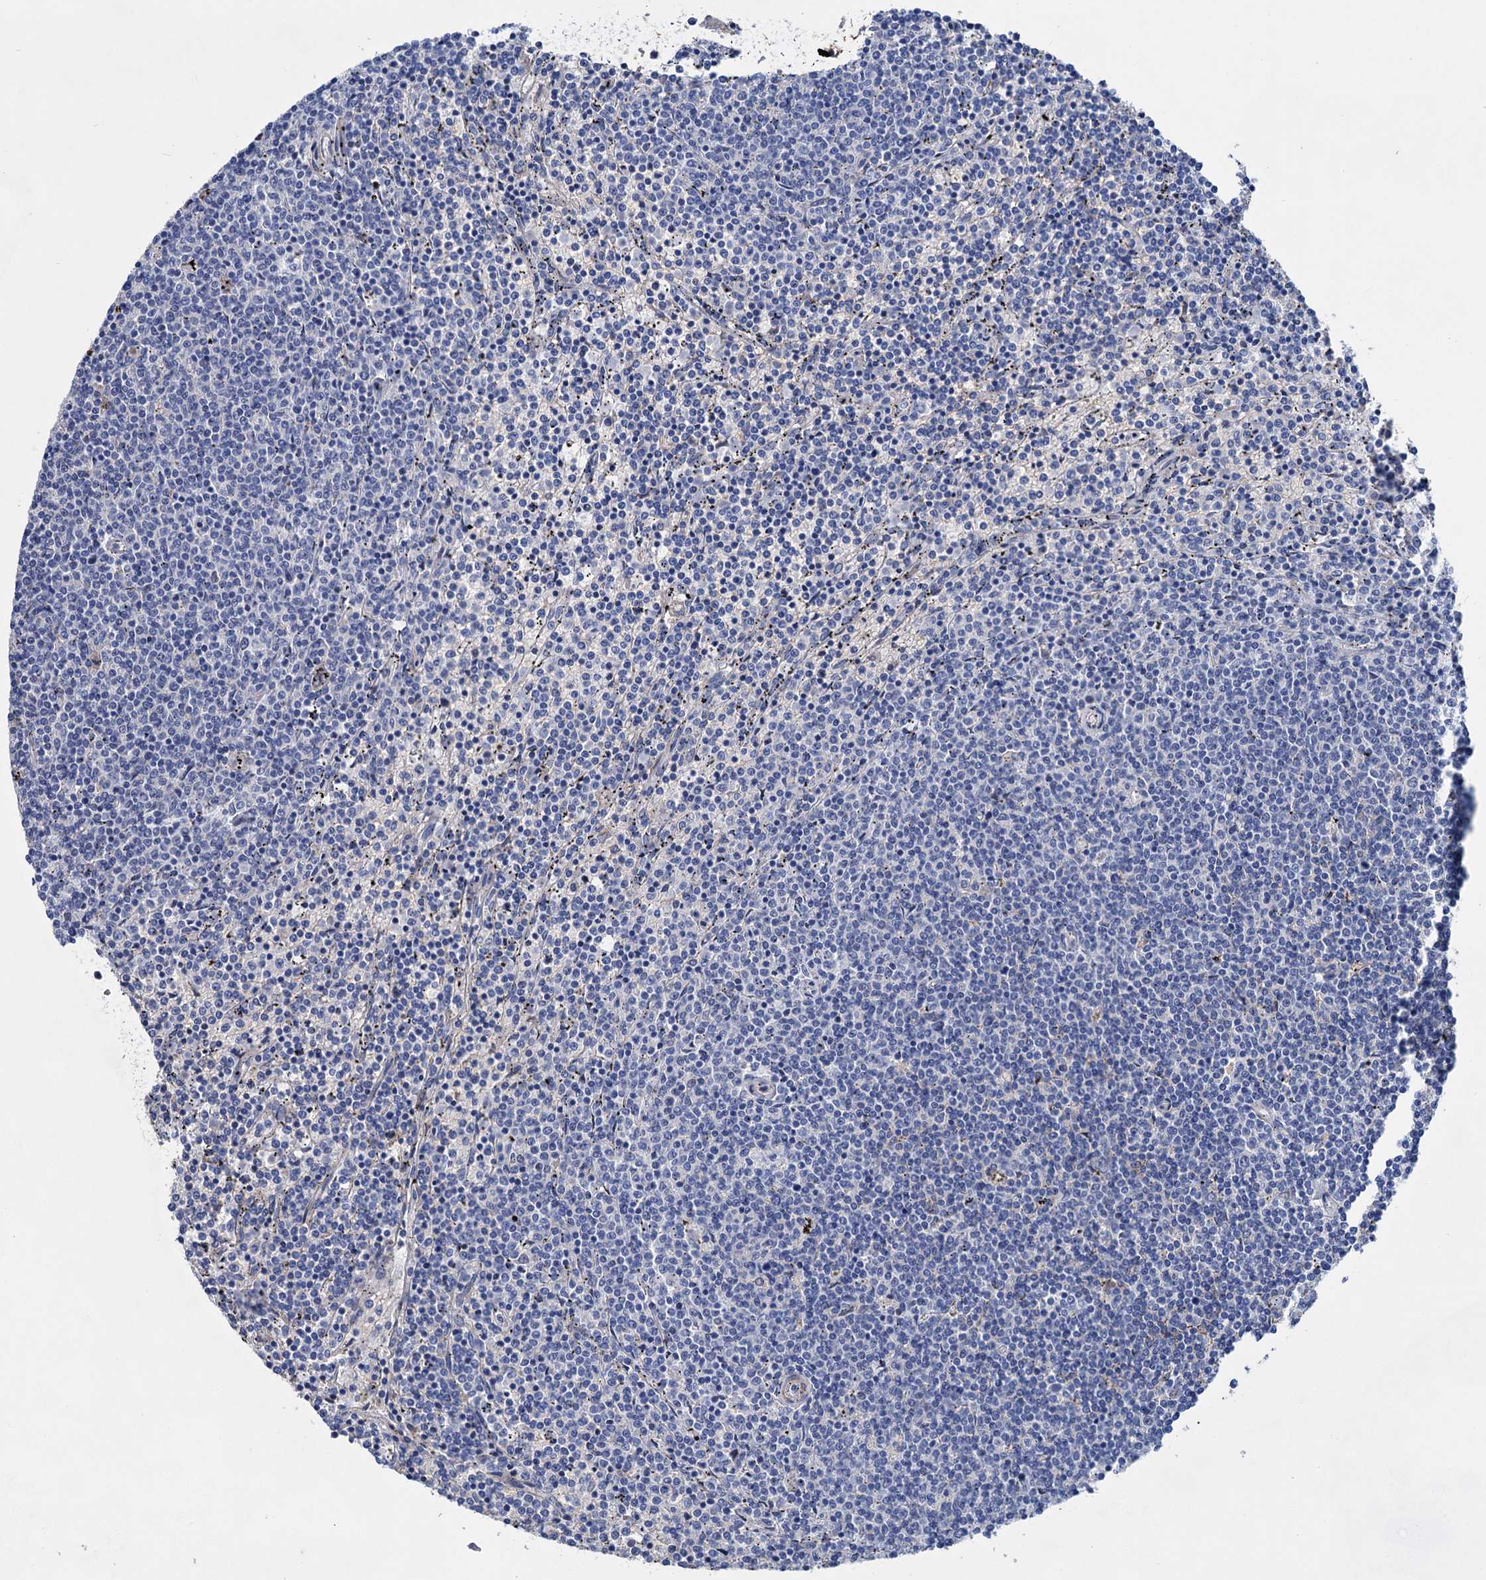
{"staining": {"intensity": "negative", "quantity": "none", "location": "none"}, "tissue": "lymphoma", "cell_type": "Tumor cells", "image_type": "cancer", "snomed": [{"axis": "morphology", "description": "Malignant lymphoma, non-Hodgkin's type, Low grade"}, {"axis": "topography", "description": "Spleen"}], "caption": "Immunohistochemistry (IHC) histopathology image of human lymphoma stained for a protein (brown), which displays no expression in tumor cells. Nuclei are stained in blue.", "gene": "GPR155", "patient": {"sex": "female", "age": 50}}